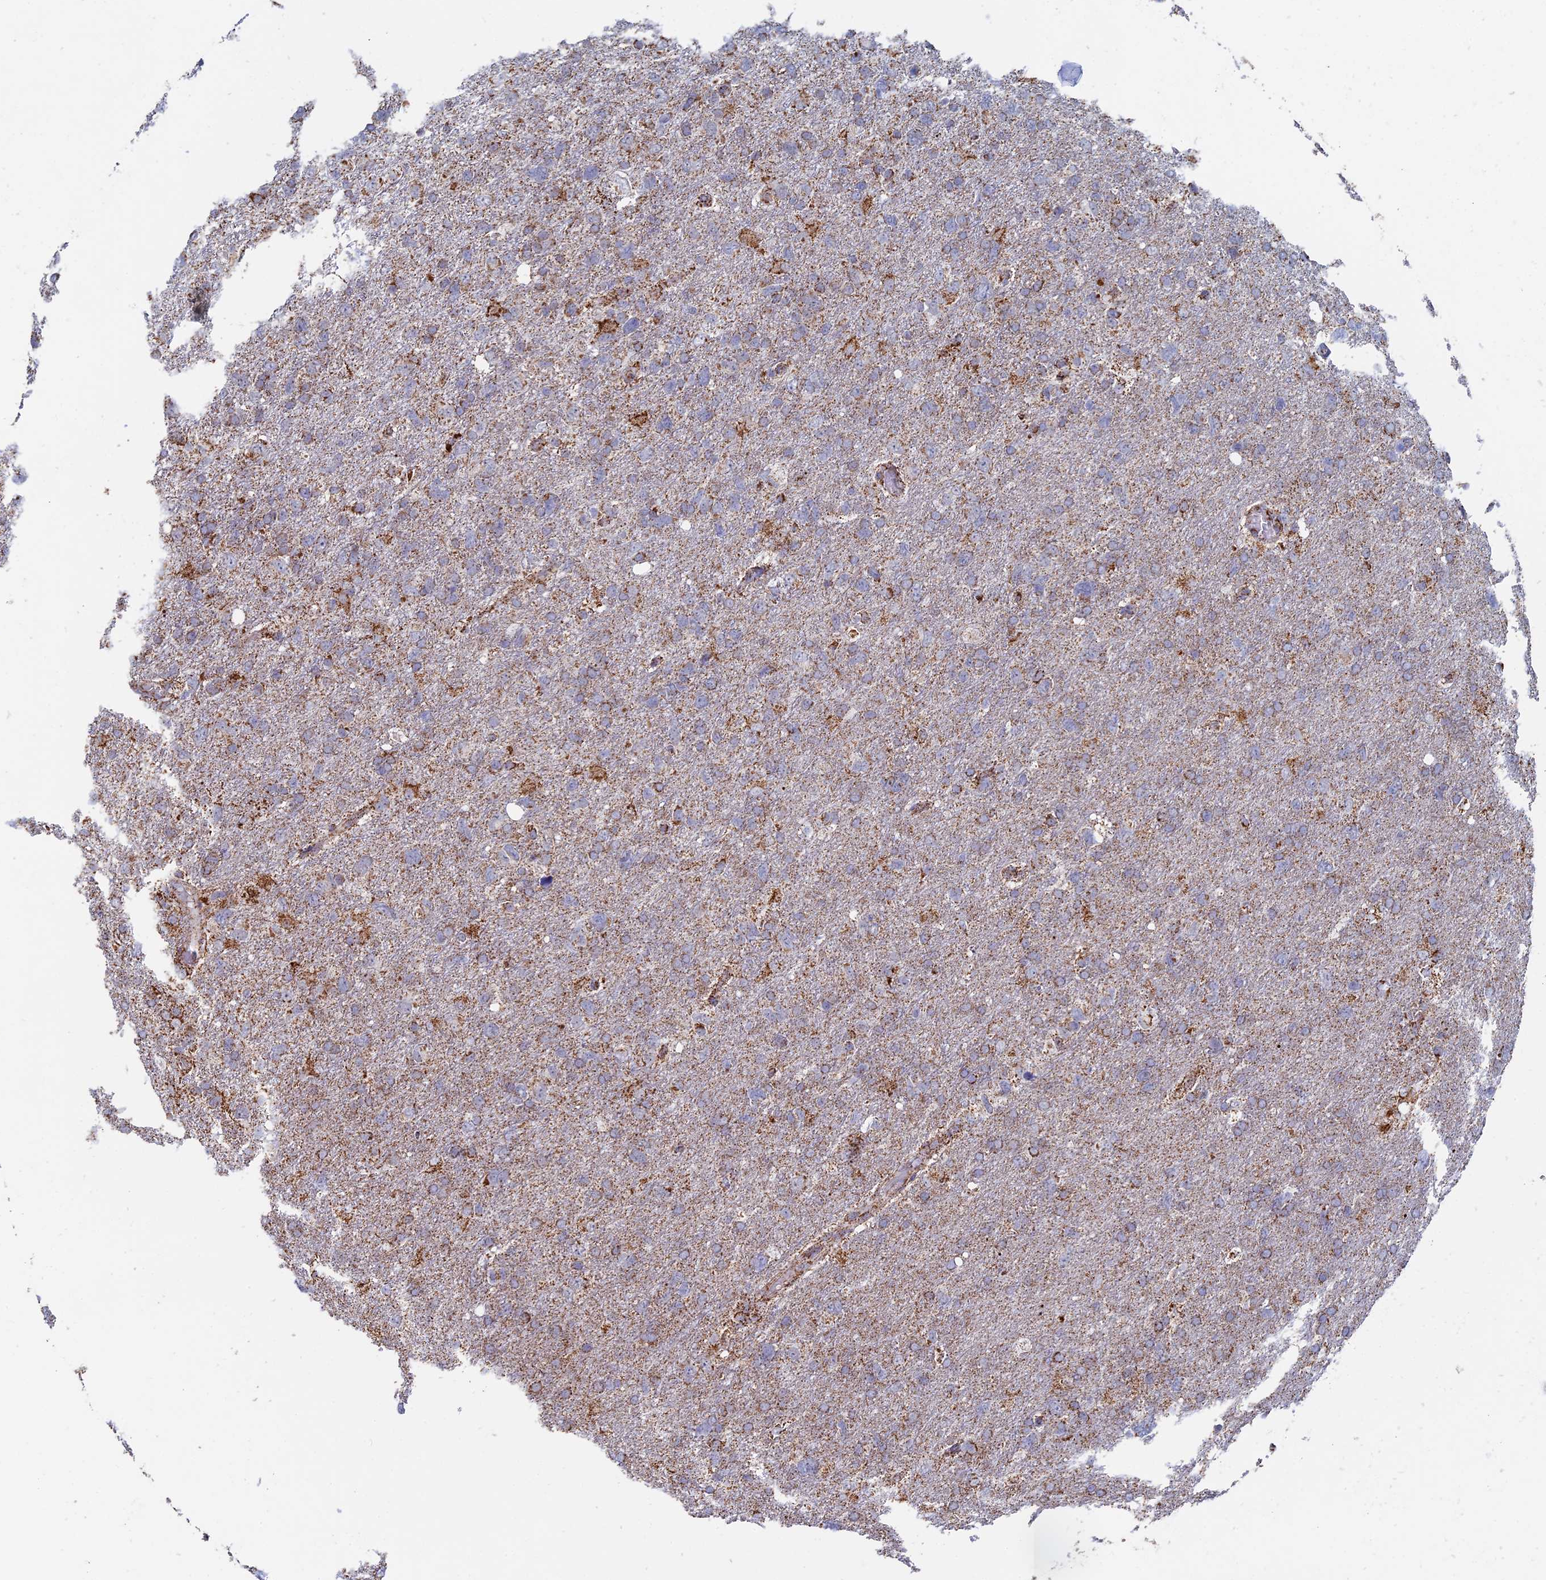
{"staining": {"intensity": "weak", "quantity": "25%-75%", "location": "cytoplasmic/membranous"}, "tissue": "glioma", "cell_type": "Tumor cells", "image_type": "cancer", "snomed": [{"axis": "morphology", "description": "Glioma, malignant, High grade"}, {"axis": "topography", "description": "Brain"}], "caption": "The image demonstrates staining of malignant glioma (high-grade), revealing weak cytoplasmic/membranous protein staining (brown color) within tumor cells.", "gene": "SEC24D", "patient": {"sex": "male", "age": 61}}